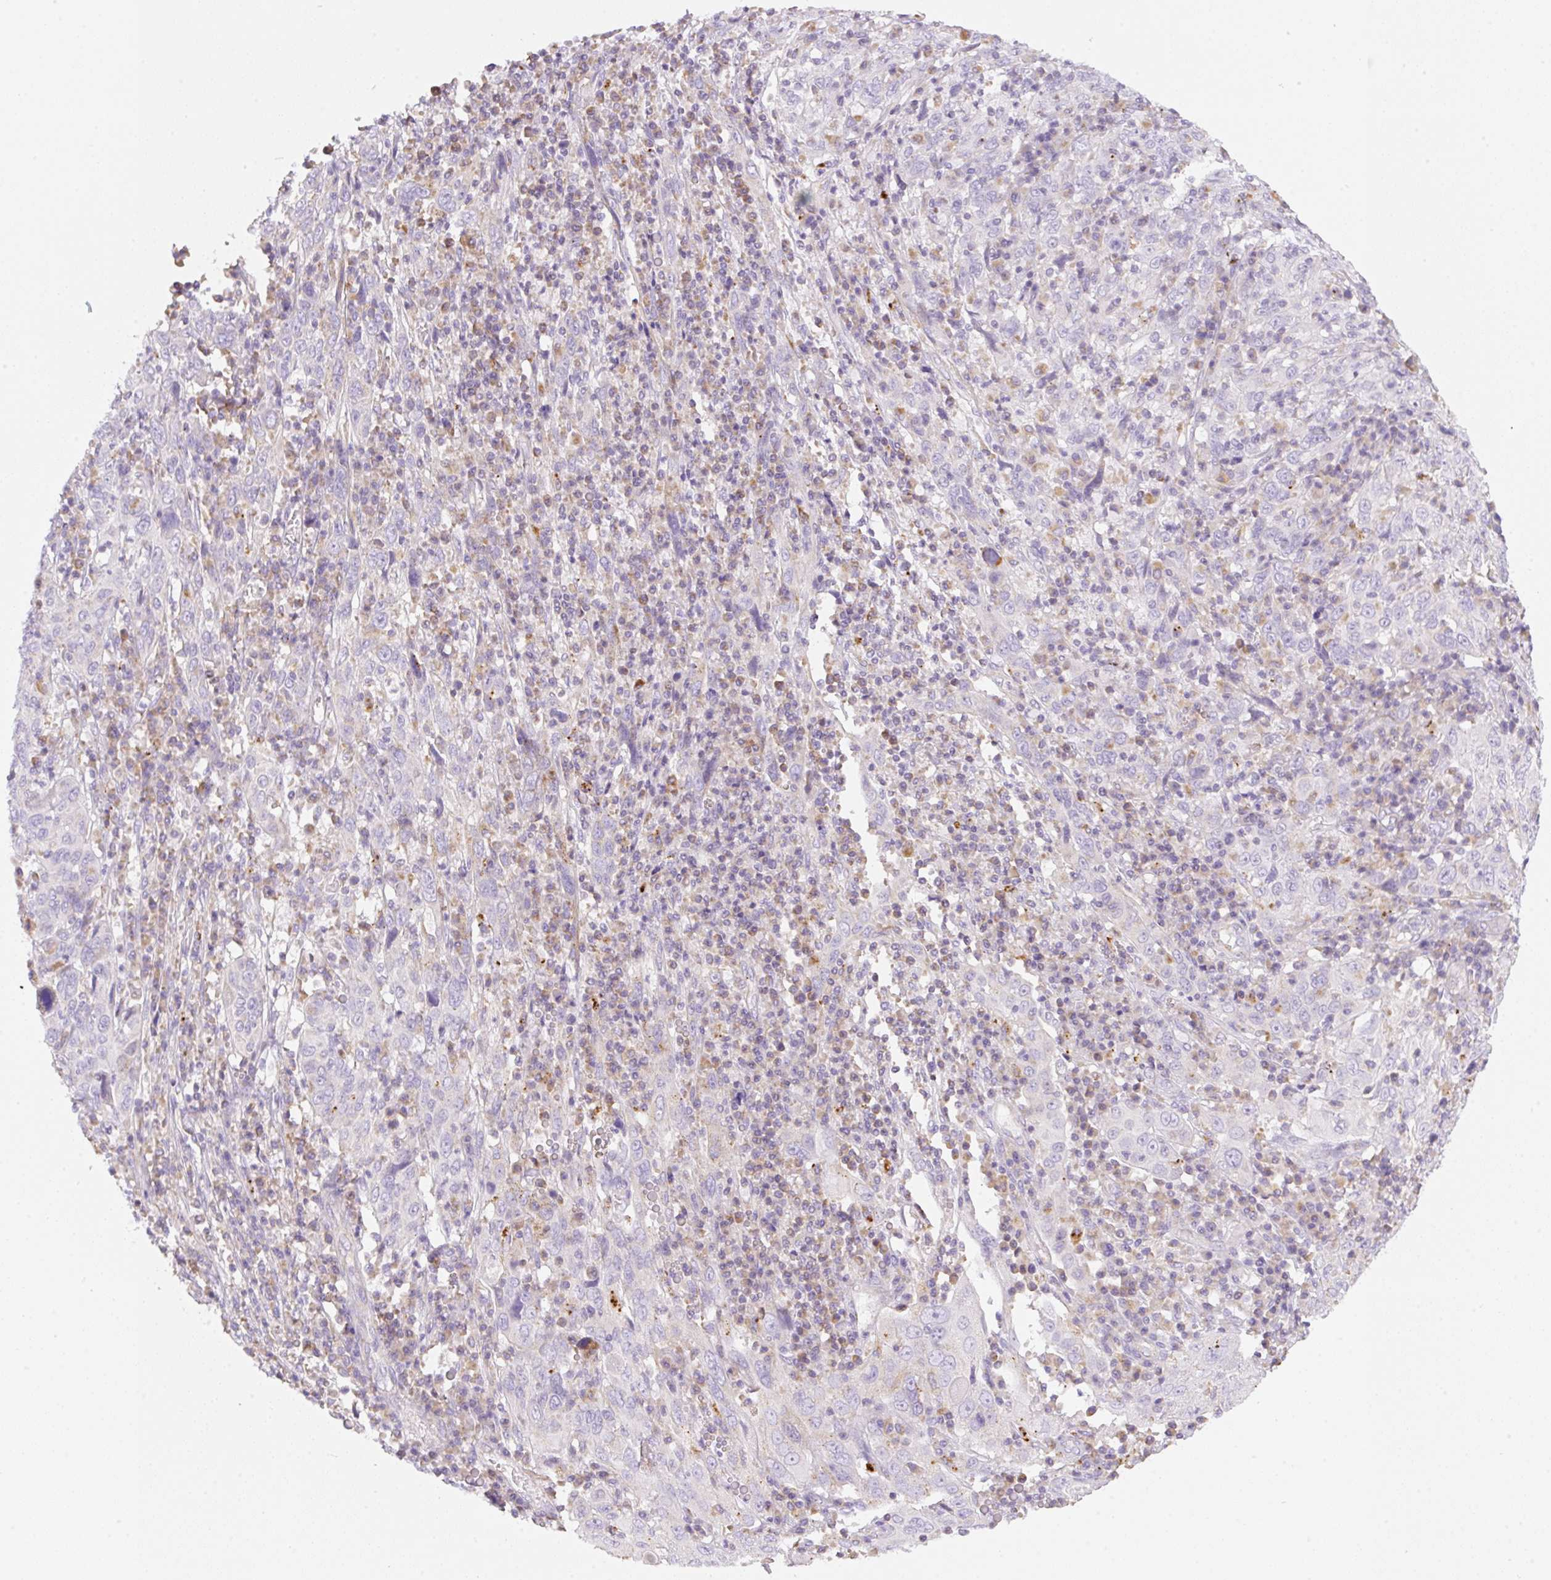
{"staining": {"intensity": "negative", "quantity": "none", "location": "none"}, "tissue": "cervical cancer", "cell_type": "Tumor cells", "image_type": "cancer", "snomed": [{"axis": "morphology", "description": "Squamous cell carcinoma, NOS"}, {"axis": "topography", "description": "Cervix"}], "caption": "This is an immunohistochemistry (IHC) image of cervical cancer (squamous cell carcinoma). There is no staining in tumor cells.", "gene": "CLEC3A", "patient": {"sex": "female", "age": 46}}